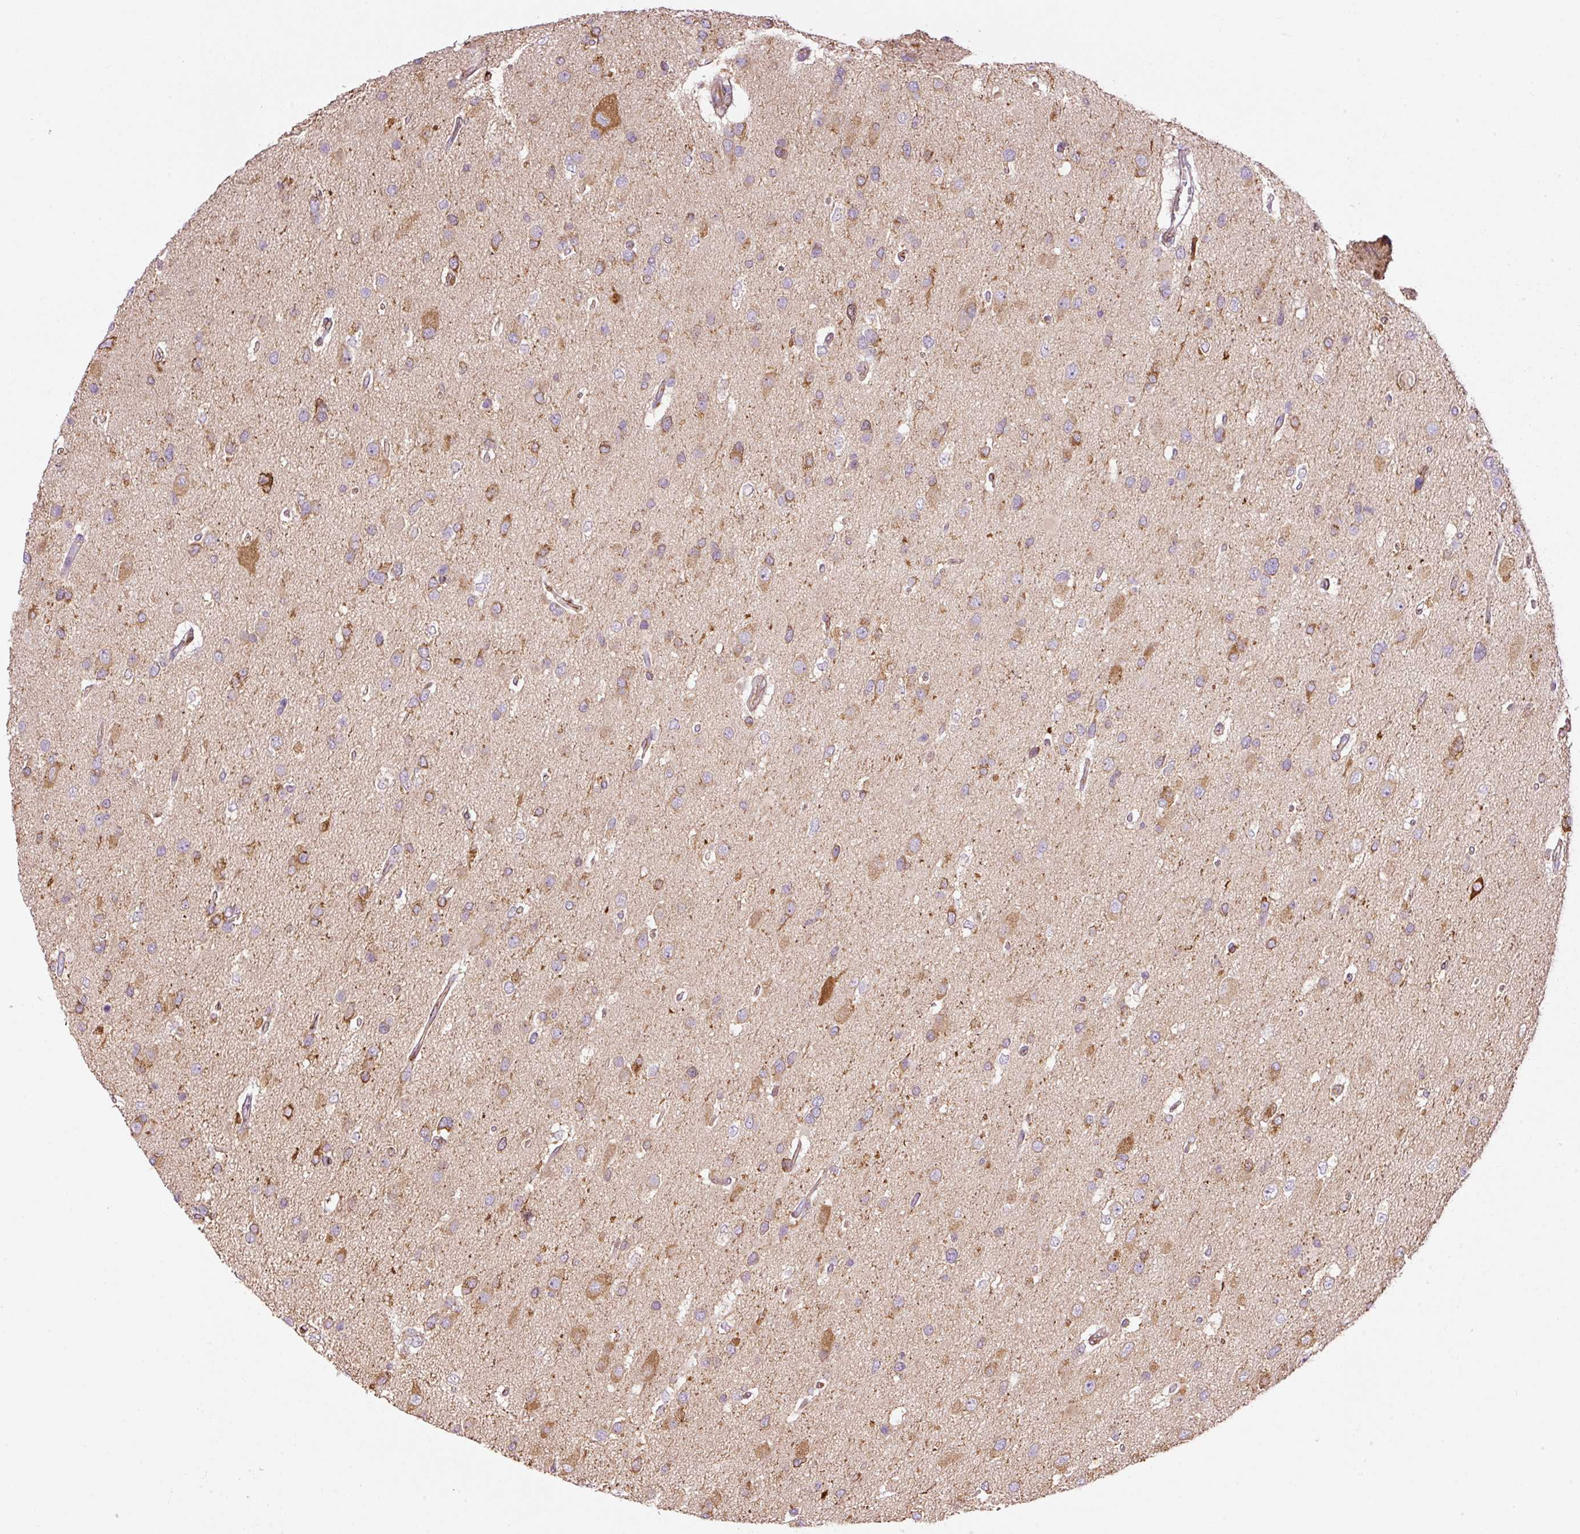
{"staining": {"intensity": "moderate", "quantity": "25%-75%", "location": "cytoplasmic/membranous"}, "tissue": "glioma", "cell_type": "Tumor cells", "image_type": "cancer", "snomed": [{"axis": "morphology", "description": "Glioma, malignant, High grade"}, {"axis": "topography", "description": "Brain"}], "caption": "Glioma stained with a brown dye exhibits moderate cytoplasmic/membranous positive expression in approximately 25%-75% of tumor cells.", "gene": "TMEM8B", "patient": {"sex": "male", "age": 53}}